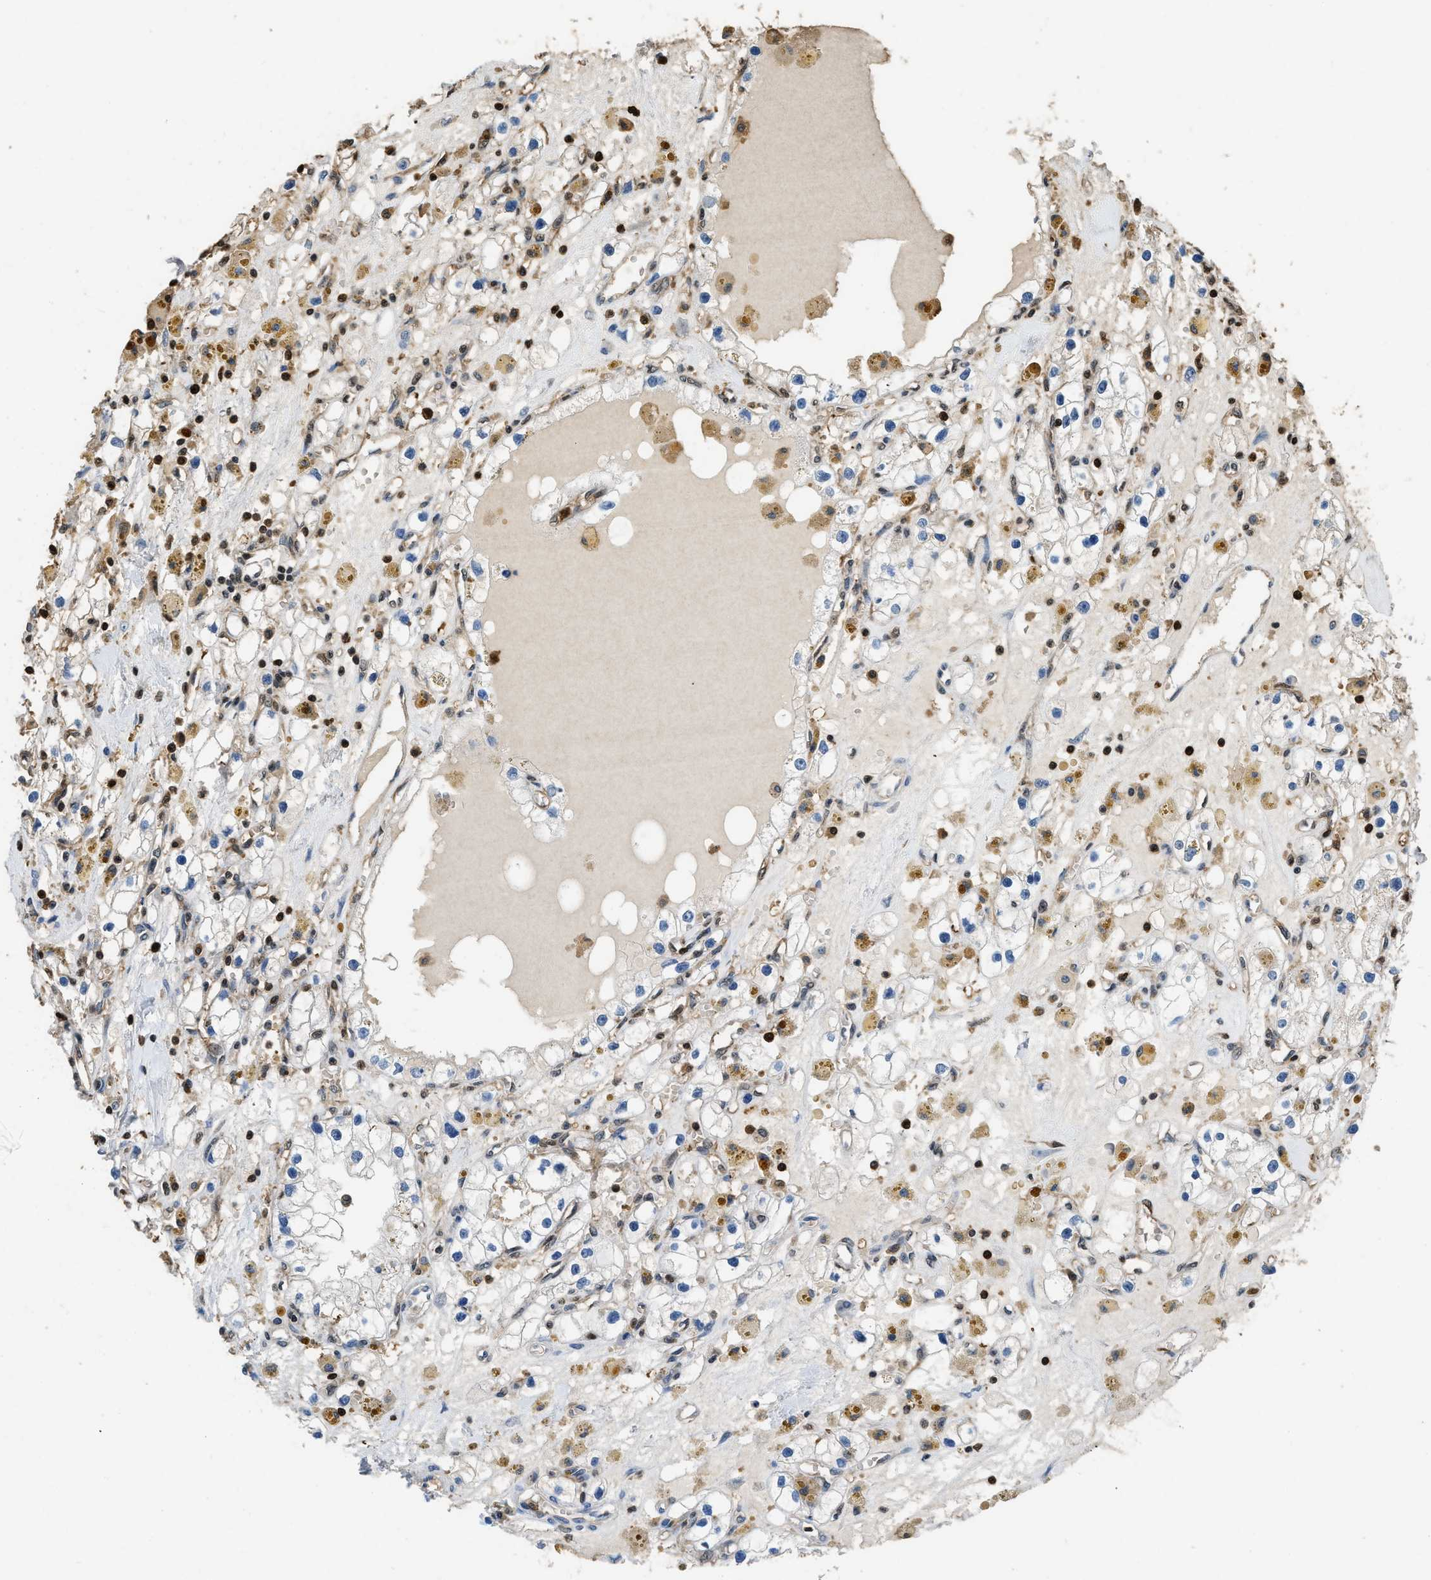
{"staining": {"intensity": "negative", "quantity": "none", "location": "none"}, "tissue": "renal cancer", "cell_type": "Tumor cells", "image_type": "cancer", "snomed": [{"axis": "morphology", "description": "Adenocarcinoma, NOS"}, {"axis": "topography", "description": "Kidney"}], "caption": "Renal adenocarcinoma stained for a protein using IHC demonstrates no expression tumor cells.", "gene": "ARHGDIB", "patient": {"sex": "male", "age": 56}}